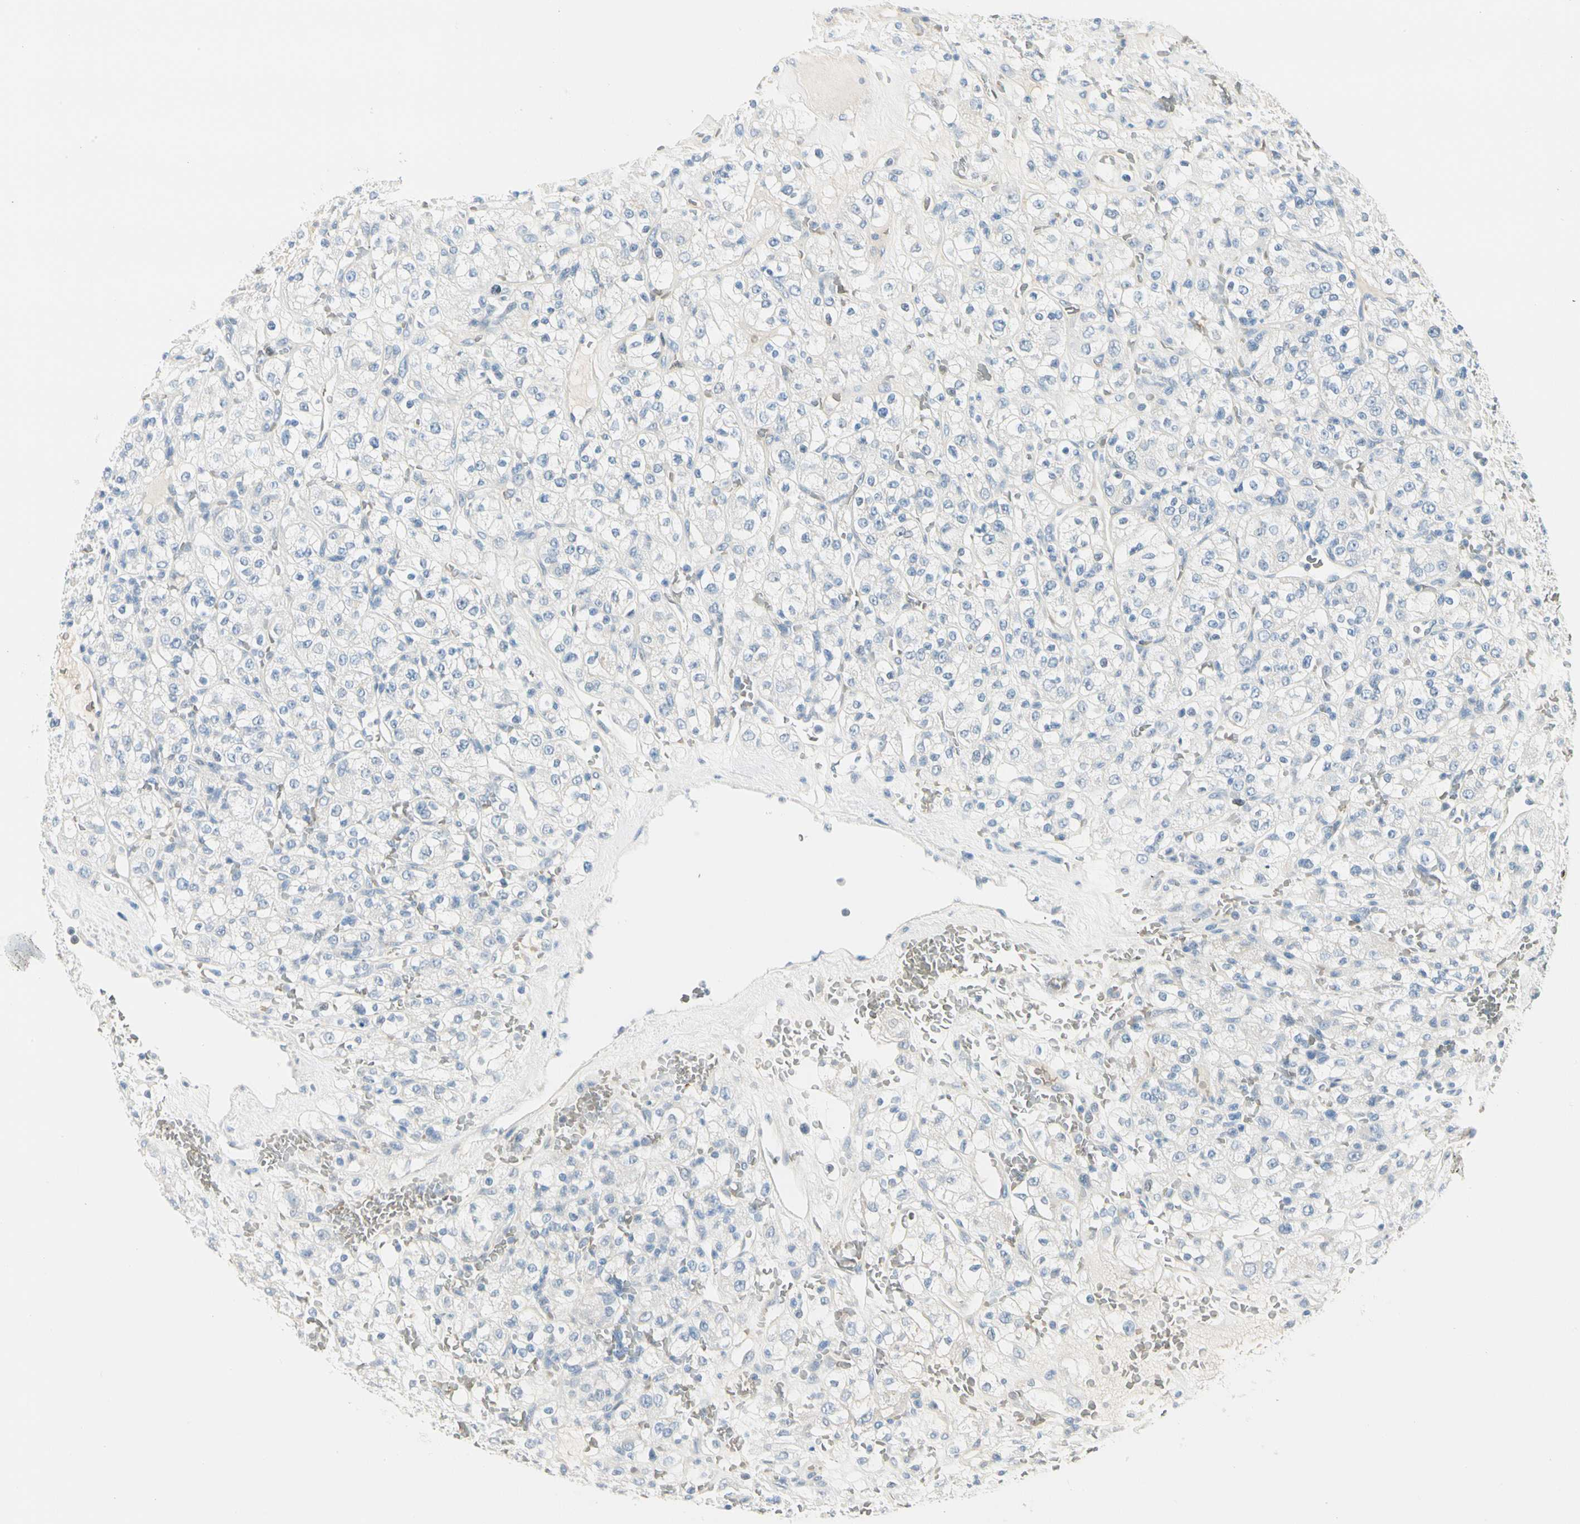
{"staining": {"intensity": "negative", "quantity": "none", "location": "none"}, "tissue": "renal cancer", "cell_type": "Tumor cells", "image_type": "cancer", "snomed": [{"axis": "morphology", "description": "Normal tissue, NOS"}, {"axis": "morphology", "description": "Adenocarcinoma, NOS"}, {"axis": "topography", "description": "Kidney"}], "caption": "High power microscopy image of an immunohistochemistry image of renal adenocarcinoma, revealing no significant expression in tumor cells.", "gene": "CA1", "patient": {"sex": "female", "age": 72}}